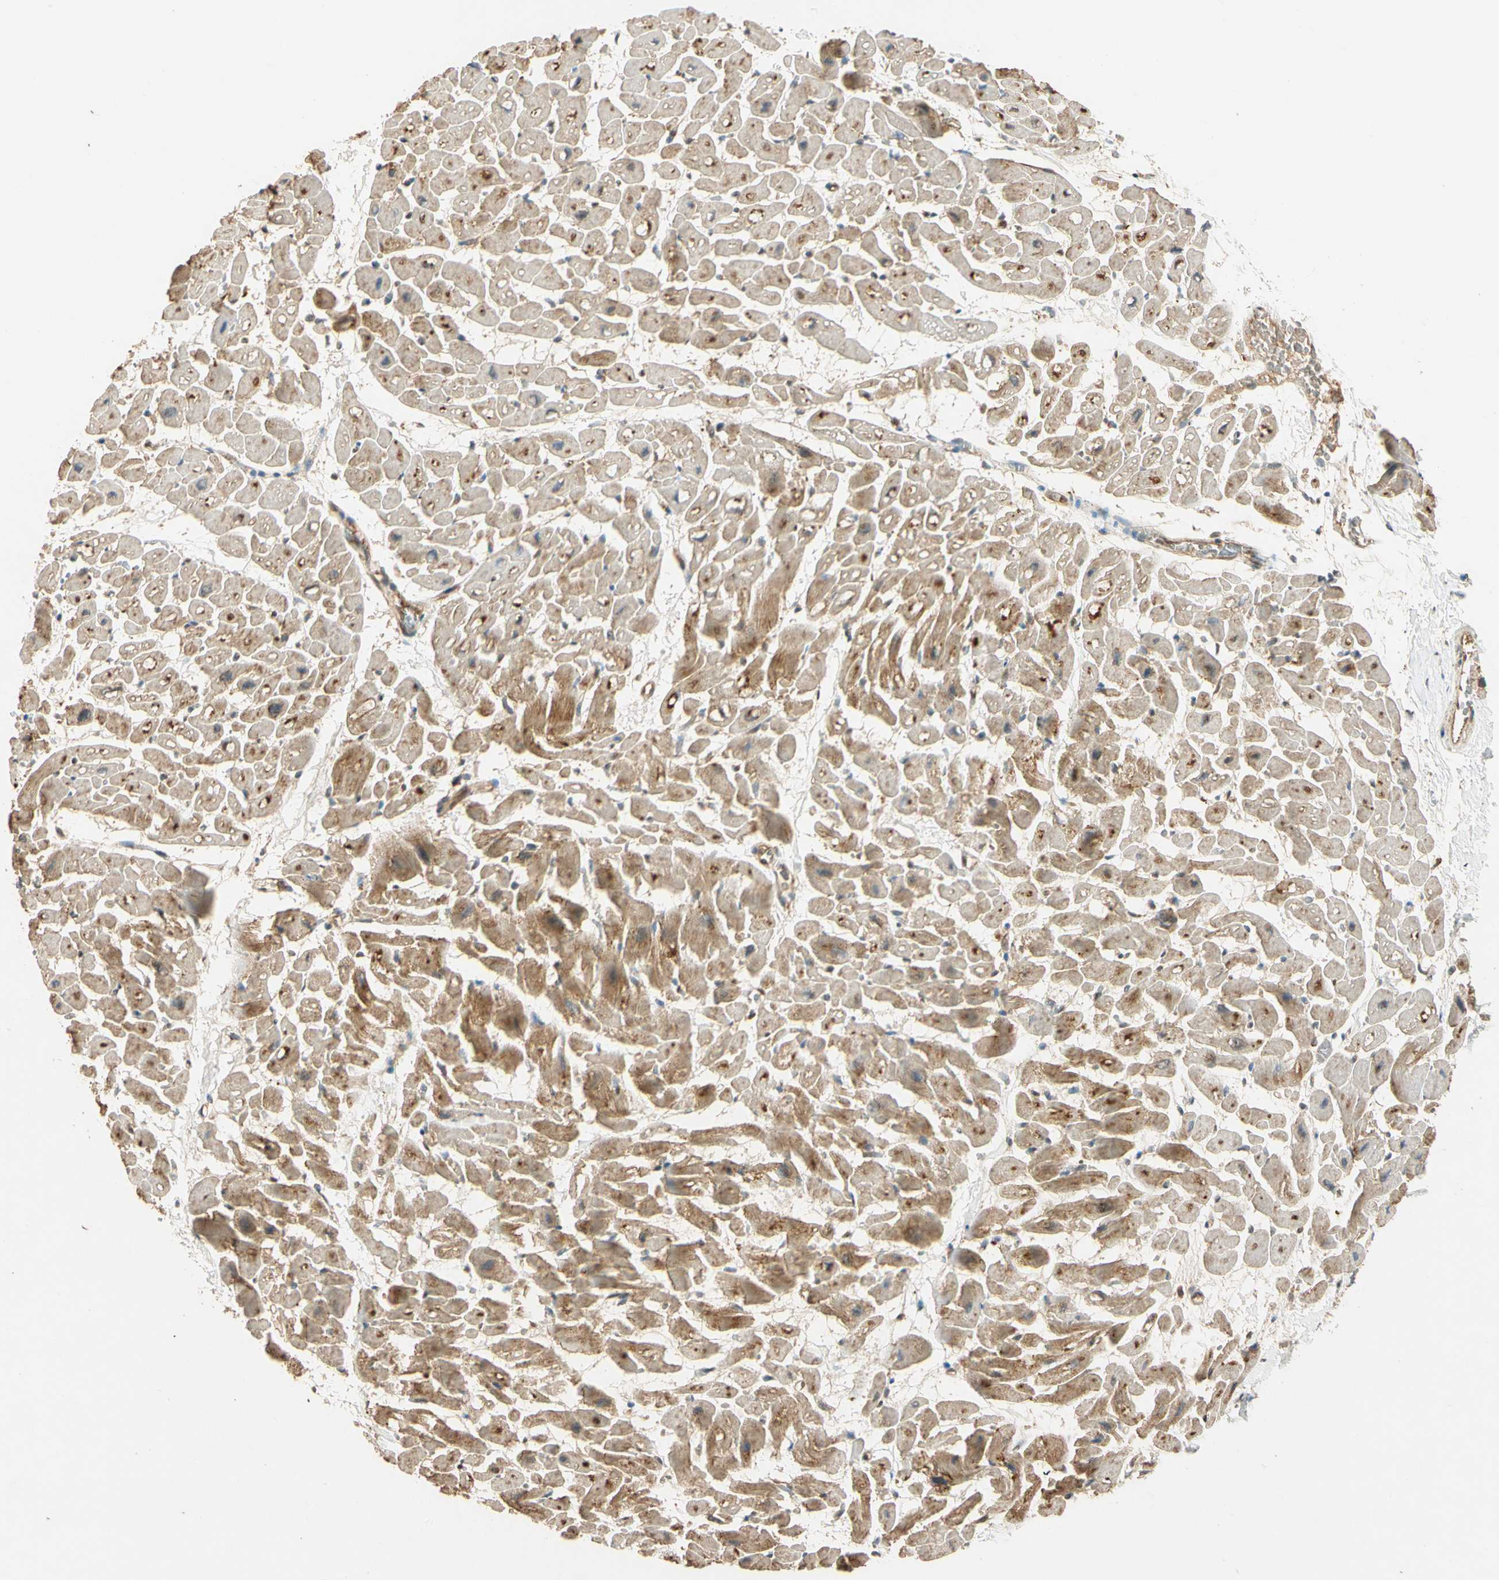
{"staining": {"intensity": "strong", "quantity": ">75%", "location": "cytoplasmic/membranous"}, "tissue": "heart muscle", "cell_type": "Cardiomyocytes", "image_type": "normal", "snomed": [{"axis": "morphology", "description": "Normal tissue, NOS"}, {"axis": "topography", "description": "Heart"}], "caption": "IHC of unremarkable heart muscle demonstrates high levels of strong cytoplasmic/membranous positivity in approximately >75% of cardiomyocytes.", "gene": "MAPK1", "patient": {"sex": "male", "age": 45}}